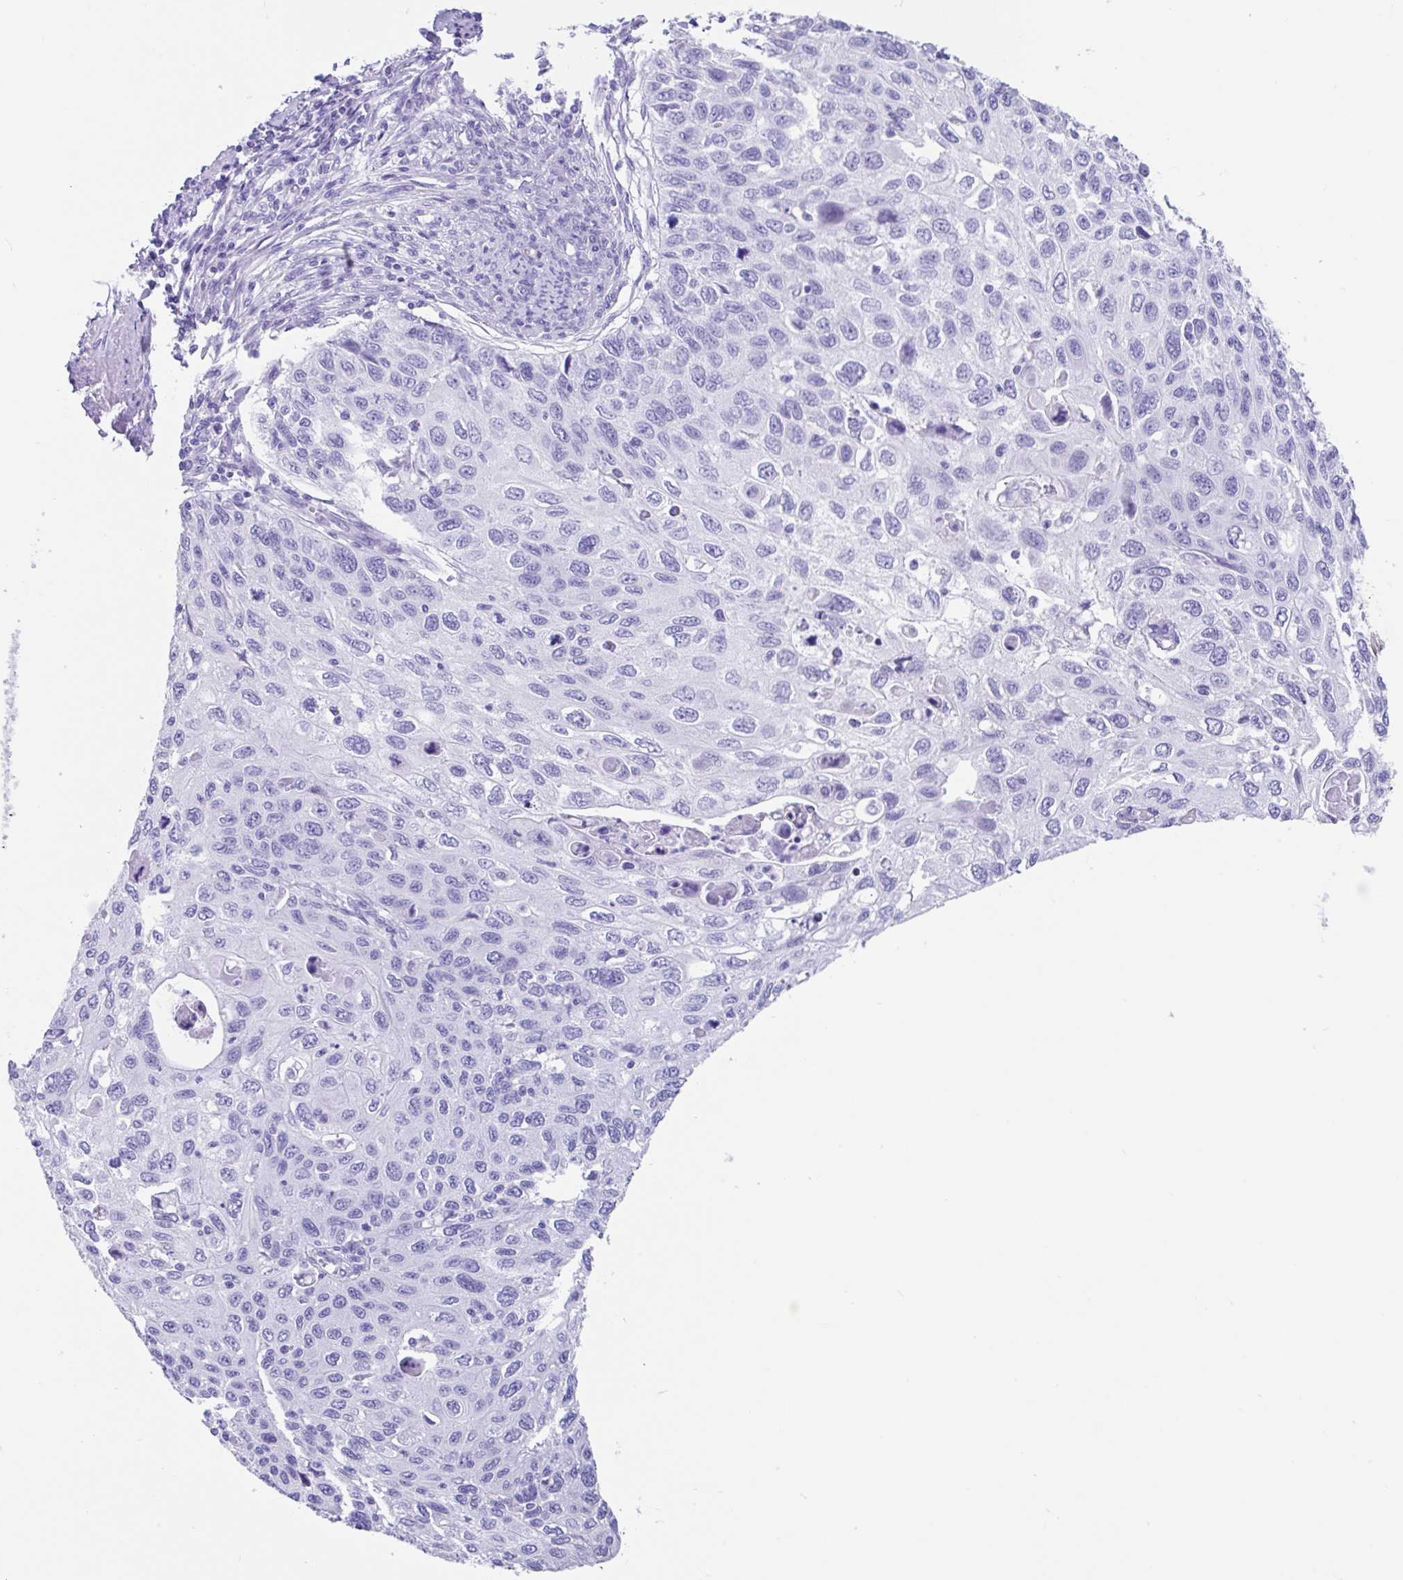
{"staining": {"intensity": "negative", "quantity": "none", "location": "none"}, "tissue": "cervical cancer", "cell_type": "Tumor cells", "image_type": "cancer", "snomed": [{"axis": "morphology", "description": "Squamous cell carcinoma, NOS"}, {"axis": "topography", "description": "Cervix"}], "caption": "Immunohistochemical staining of cervical cancer reveals no significant staining in tumor cells.", "gene": "FAM107A", "patient": {"sex": "female", "age": 70}}